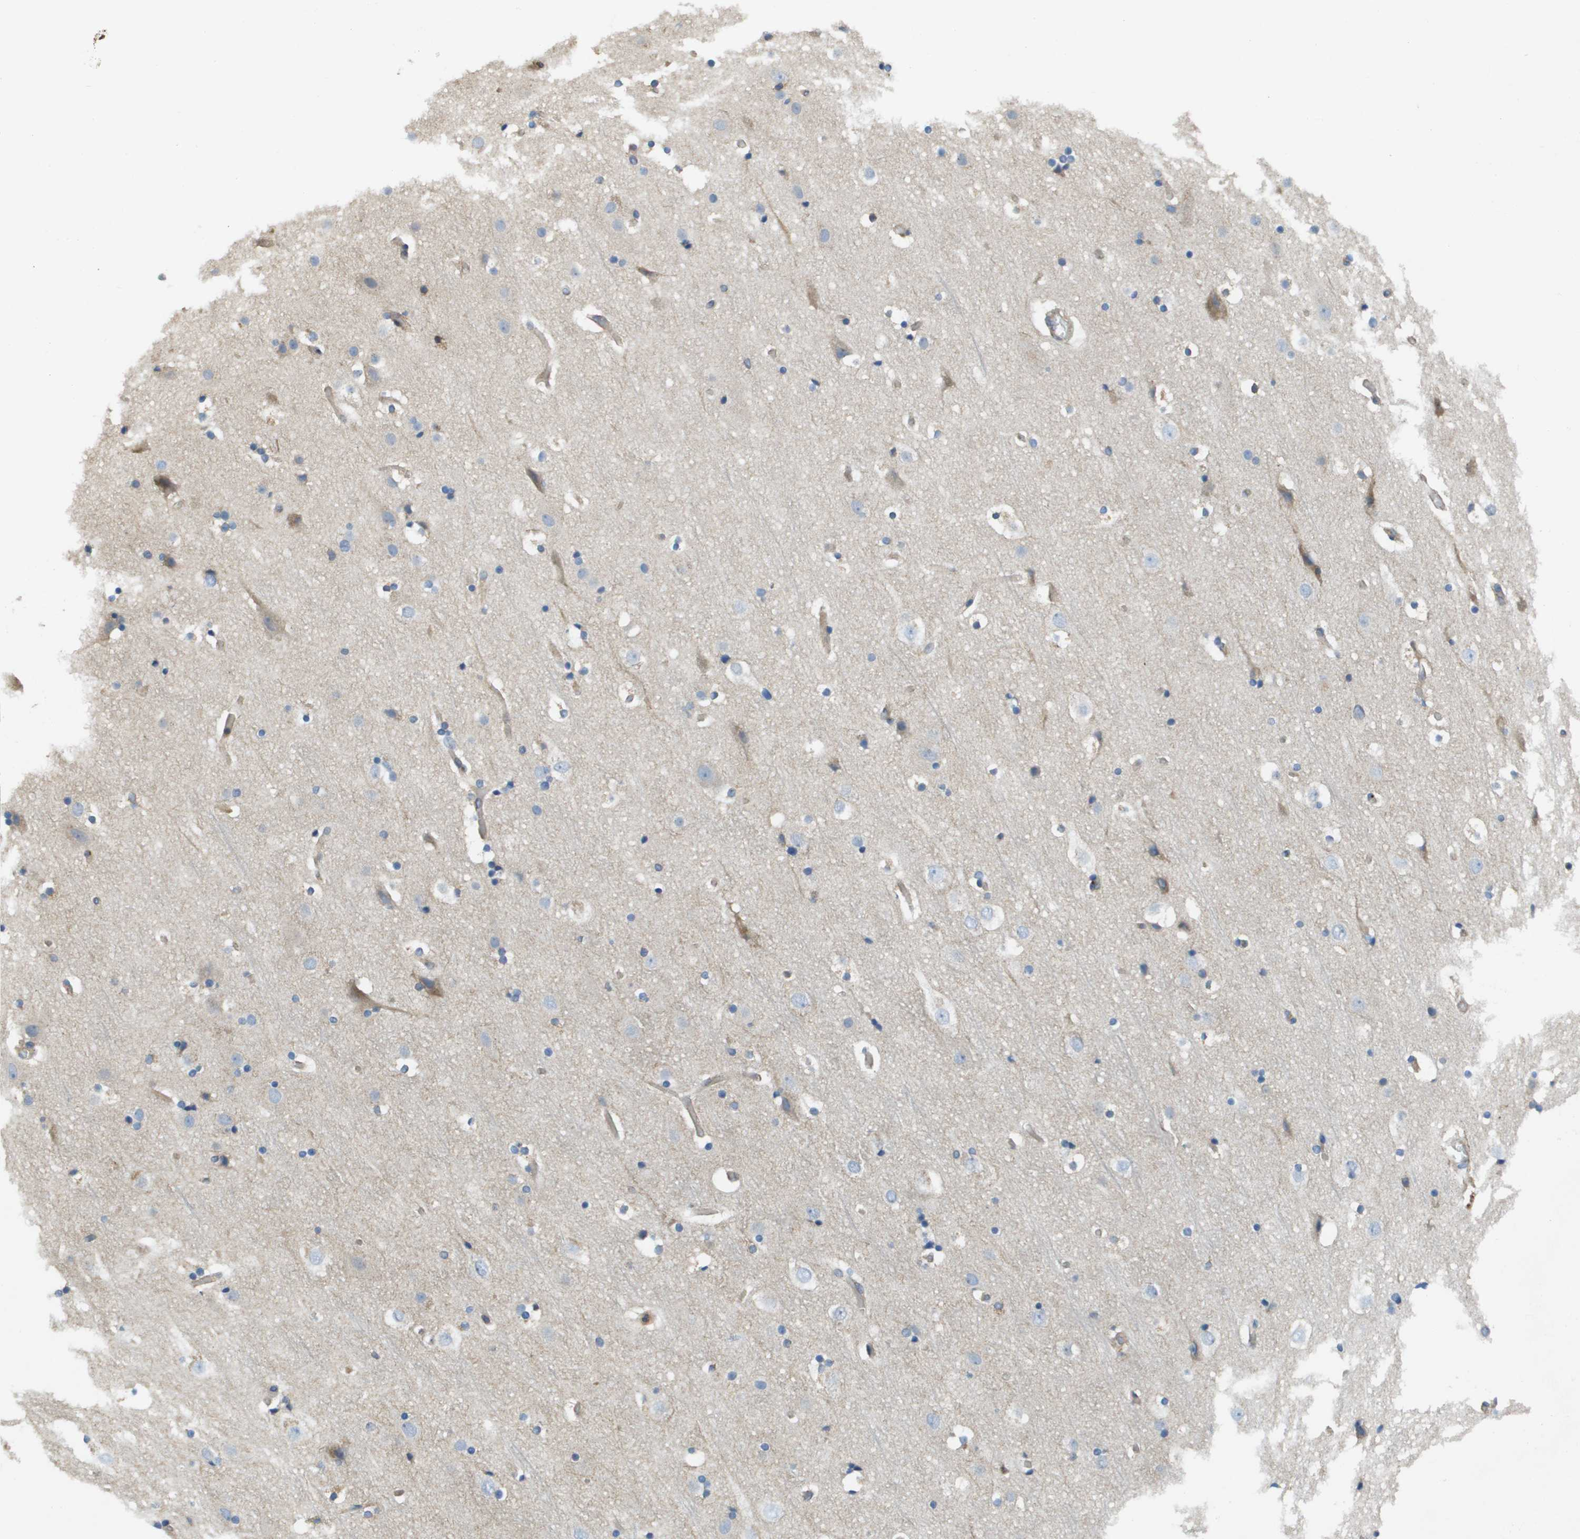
{"staining": {"intensity": "weak", "quantity": ">75%", "location": "cytoplasmic/membranous"}, "tissue": "cerebral cortex", "cell_type": "Endothelial cells", "image_type": "normal", "snomed": [{"axis": "morphology", "description": "Normal tissue, NOS"}, {"axis": "topography", "description": "Cerebral cortex"}], "caption": "Immunohistochemical staining of normal cerebral cortex shows >75% levels of weak cytoplasmic/membranous protein positivity in about >75% of endothelial cells. Nuclei are stained in blue.", "gene": "CASP10", "patient": {"sex": "male", "age": 57}}